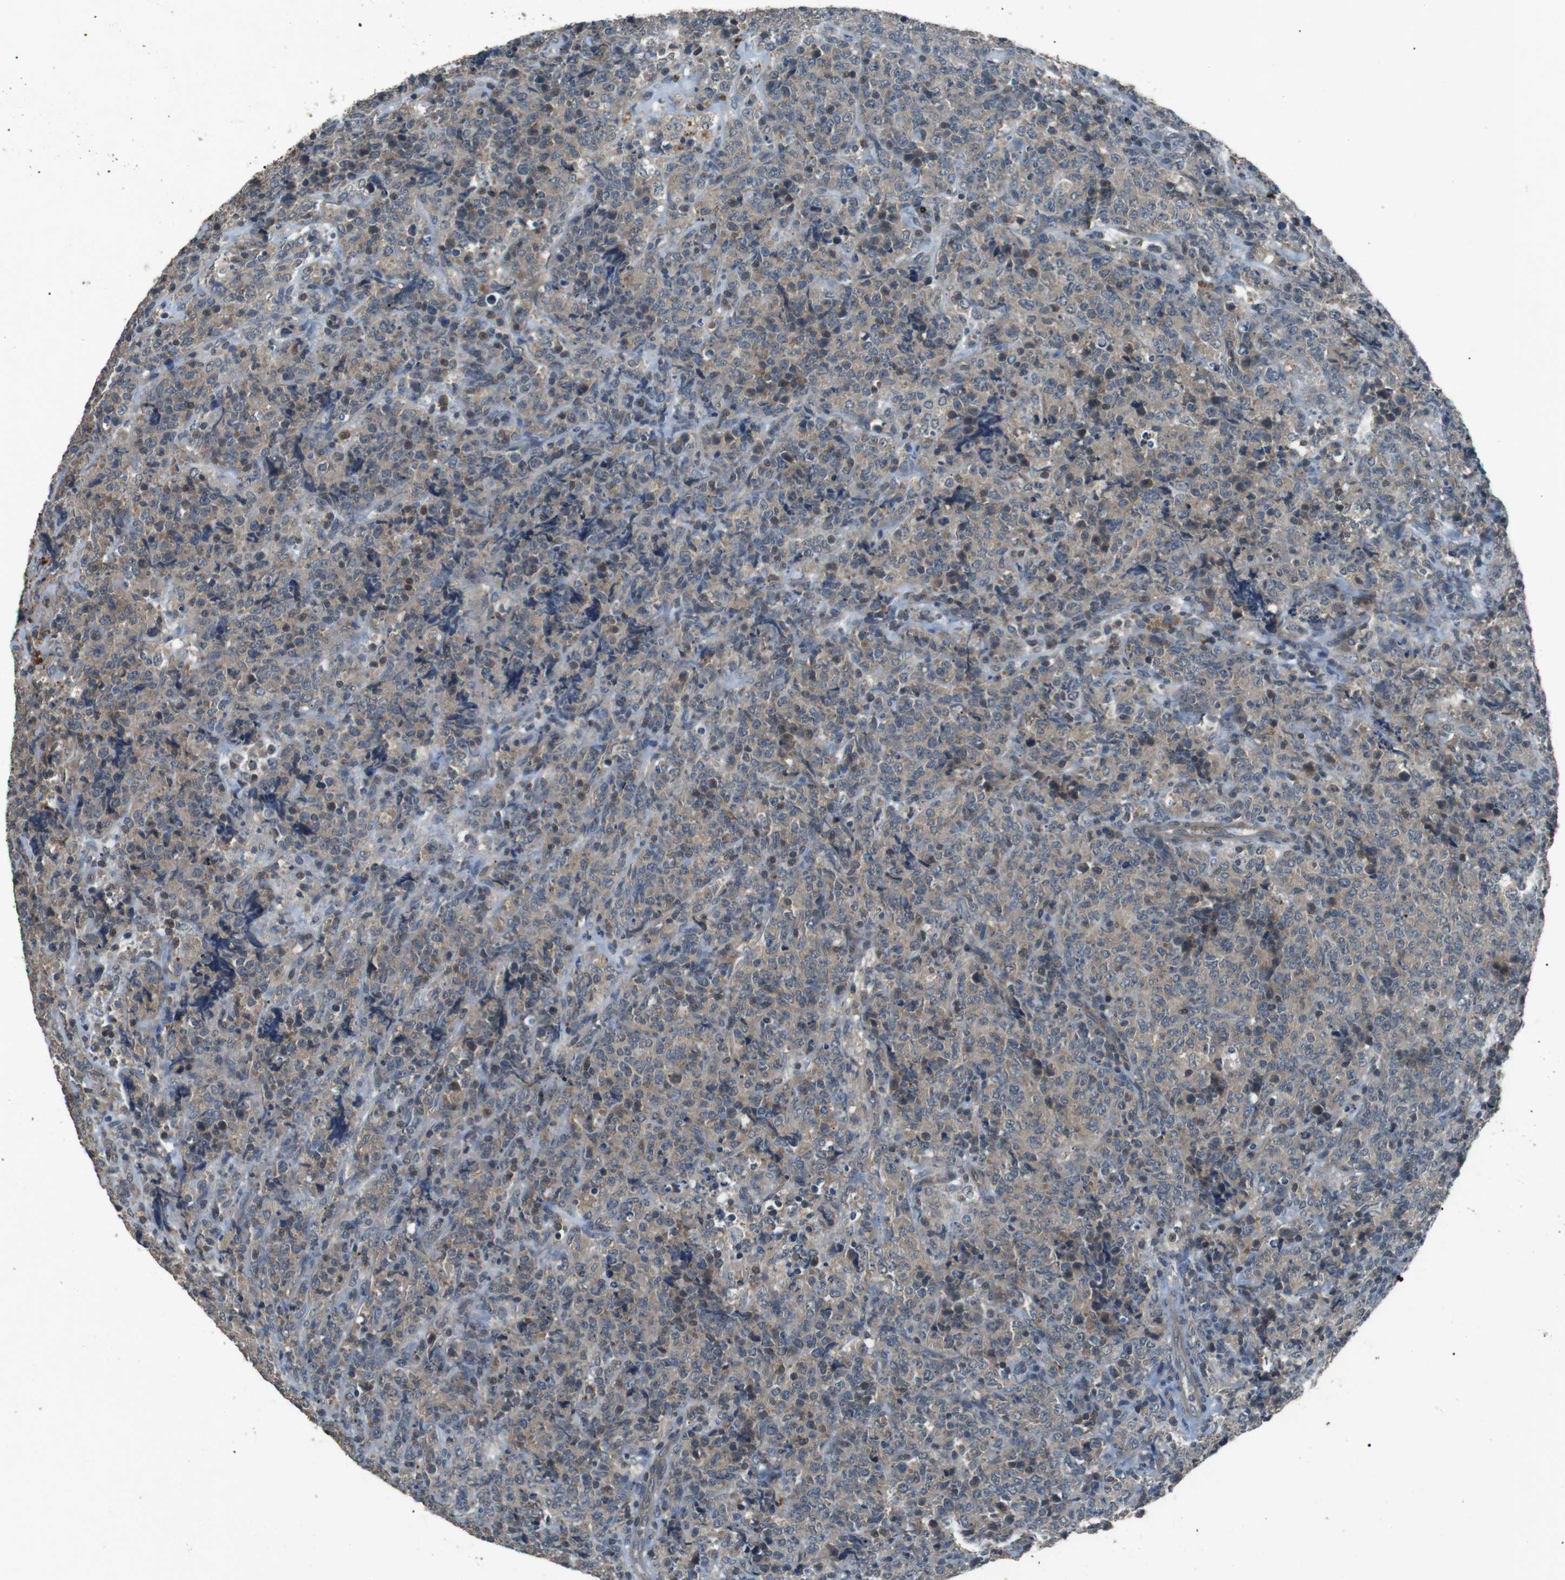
{"staining": {"intensity": "weak", "quantity": ">75%", "location": "cytoplasmic/membranous"}, "tissue": "lymphoma", "cell_type": "Tumor cells", "image_type": "cancer", "snomed": [{"axis": "morphology", "description": "Malignant lymphoma, non-Hodgkin's type, High grade"}, {"axis": "topography", "description": "Tonsil"}], "caption": "Malignant lymphoma, non-Hodgkin's type (high-grade) stained for a protein (brown) reveals weak cytoplasmic/membranous positive positivity in about >75% of tumor cells.", "gene": "NEK7", "patient": {"sex": "female", "age": 36}}